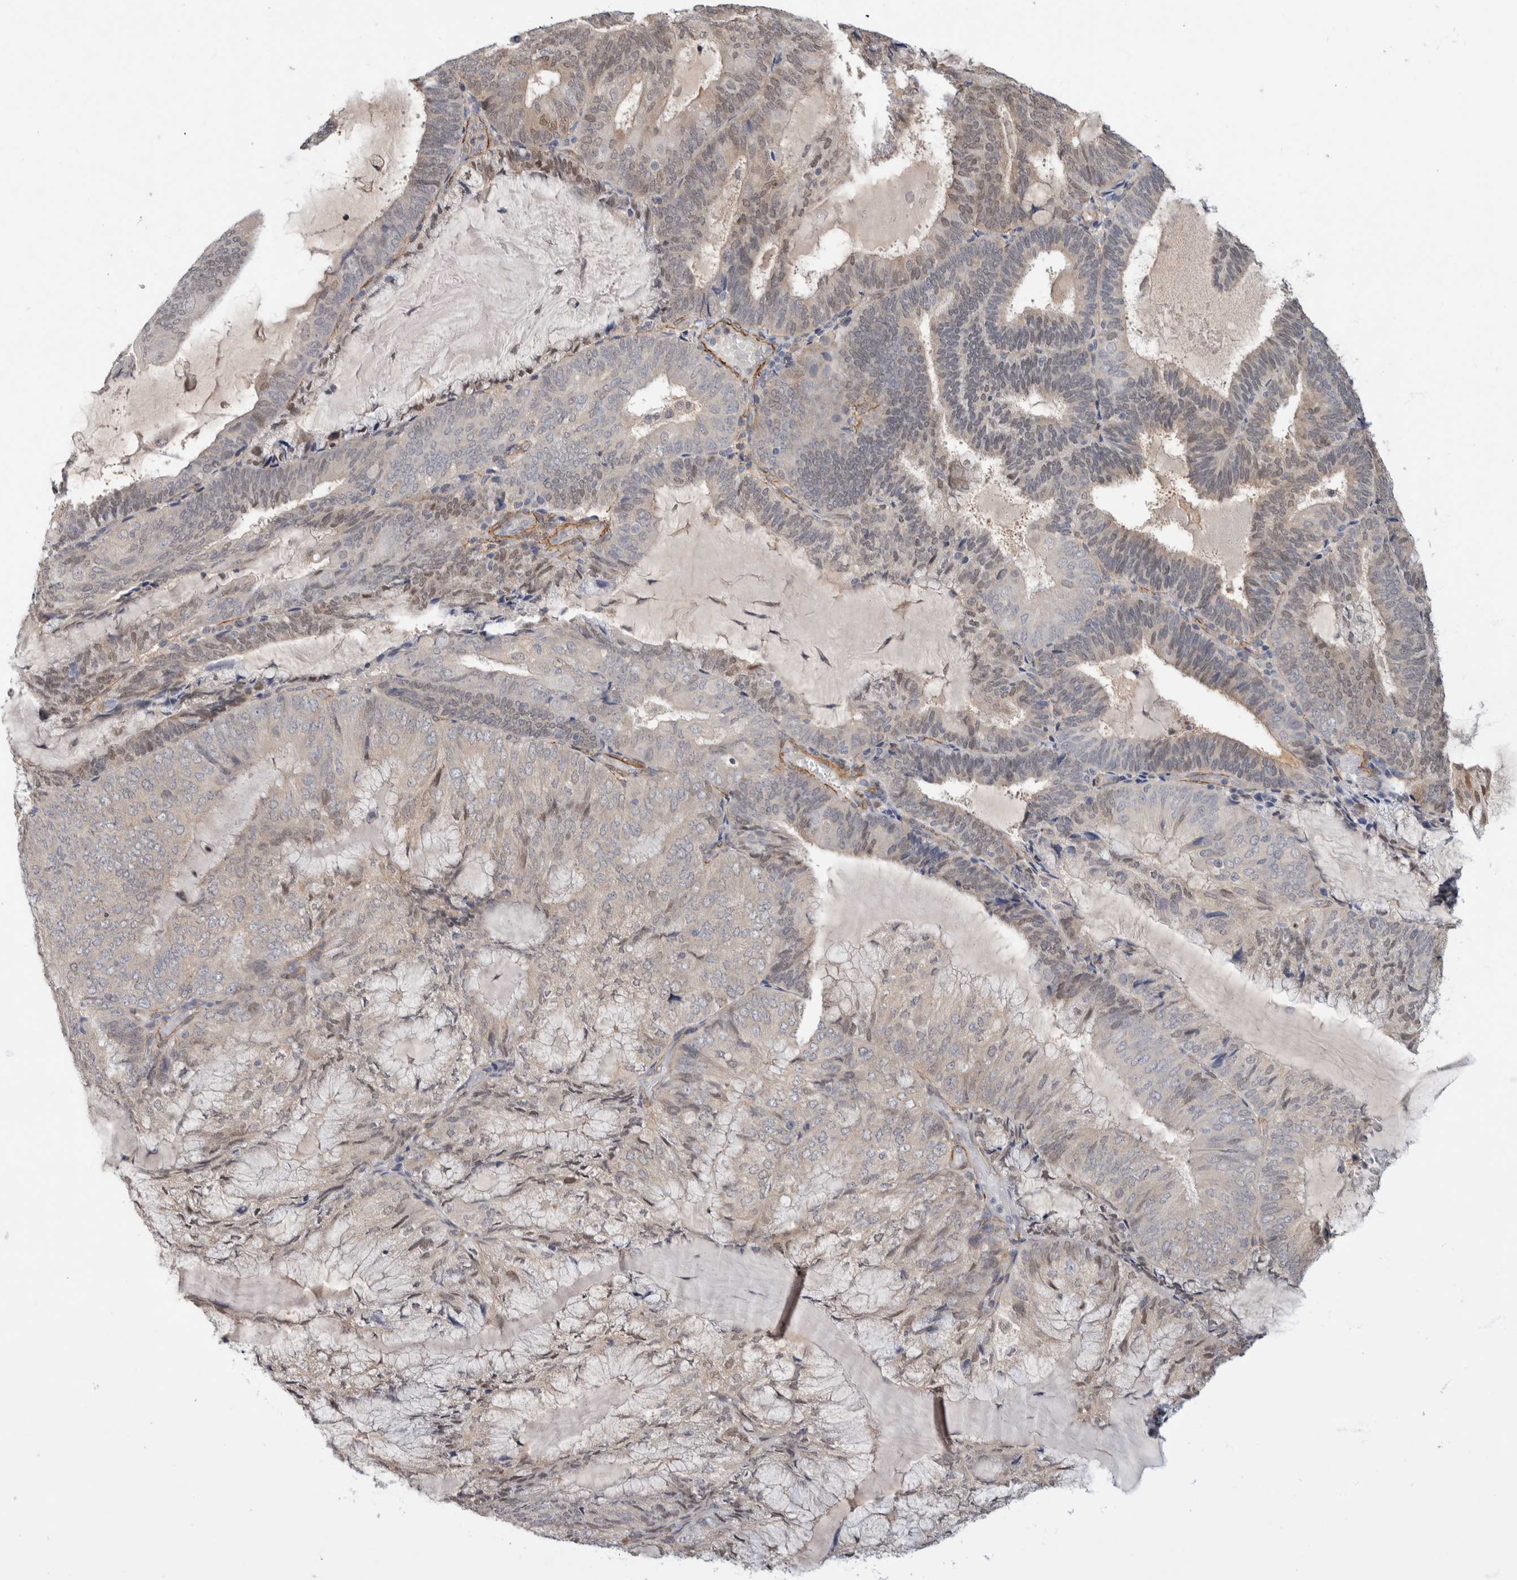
{"staining": {"intensity": "weak", "quantity": "25%-75%", "location": "nuclear"}, "tissue": "endometrial cancer", "cell_type": "Tumor cells", "image_type": "cancer", "snomed": [{"axis": "morphology", "description": "Adenocarcinoma, NOS"}, {"axis": "topography", "description": "Endometrium"}], "caption": "The photomicrograph demonstrates staining of endometrial cancer (adenocarcinoma), revealing weak nuclear protein expression (brown color) within tumor cells.", "gene": "PGM1", "patient": {"sex": "female", "age": 81}}